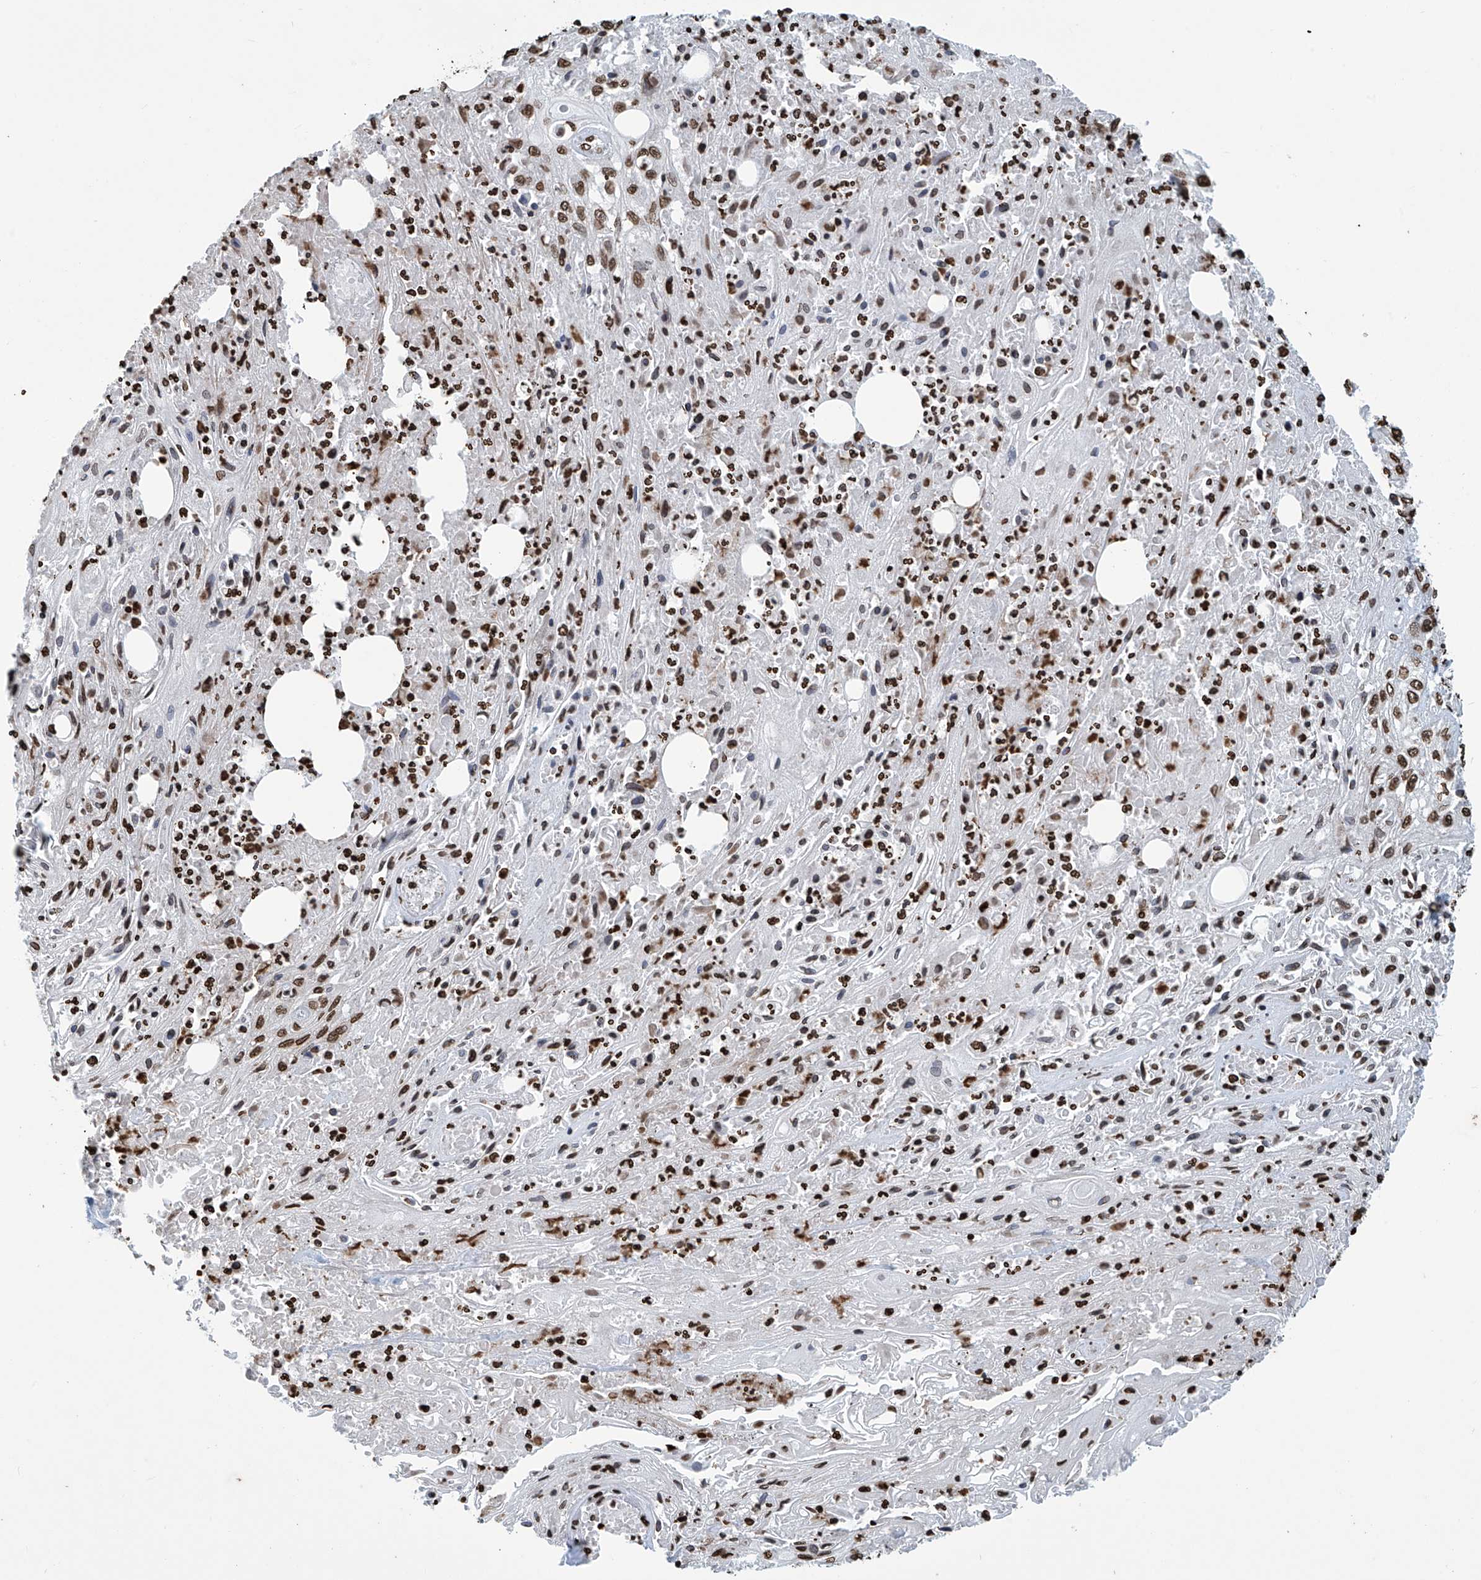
{"staining": {"intensity": "moderate", "quantity": ">75%", "location": "nuclear"}, "tissue": "skin cancer", "cell_type": "Tumor cells", "image_type": "cancer", "snomed": [{"axis": "morphology", "description": "Squamous cell carcinoma, NOS"}, {"axis": "morphology", "description": "Squamous cell carcinoma, metastatic, NOS"}, {"axis": "topography", "description": "Skin"}, {"axis": "topography", "description": "Lymph node"}], "caption": "IHC staining of squamous cell carcinoma (skin), which displays medium levels of moderate nuclear staining in approximately >75% of tumor cells indicating moderate nuclear protein positivity. The staining was performed using DAB (brown) for protein detection and nuclei were counterstained in hematoxylin (blue).", "gene": "DPPA2", "patient": {"sex": "male", "age": 75}}